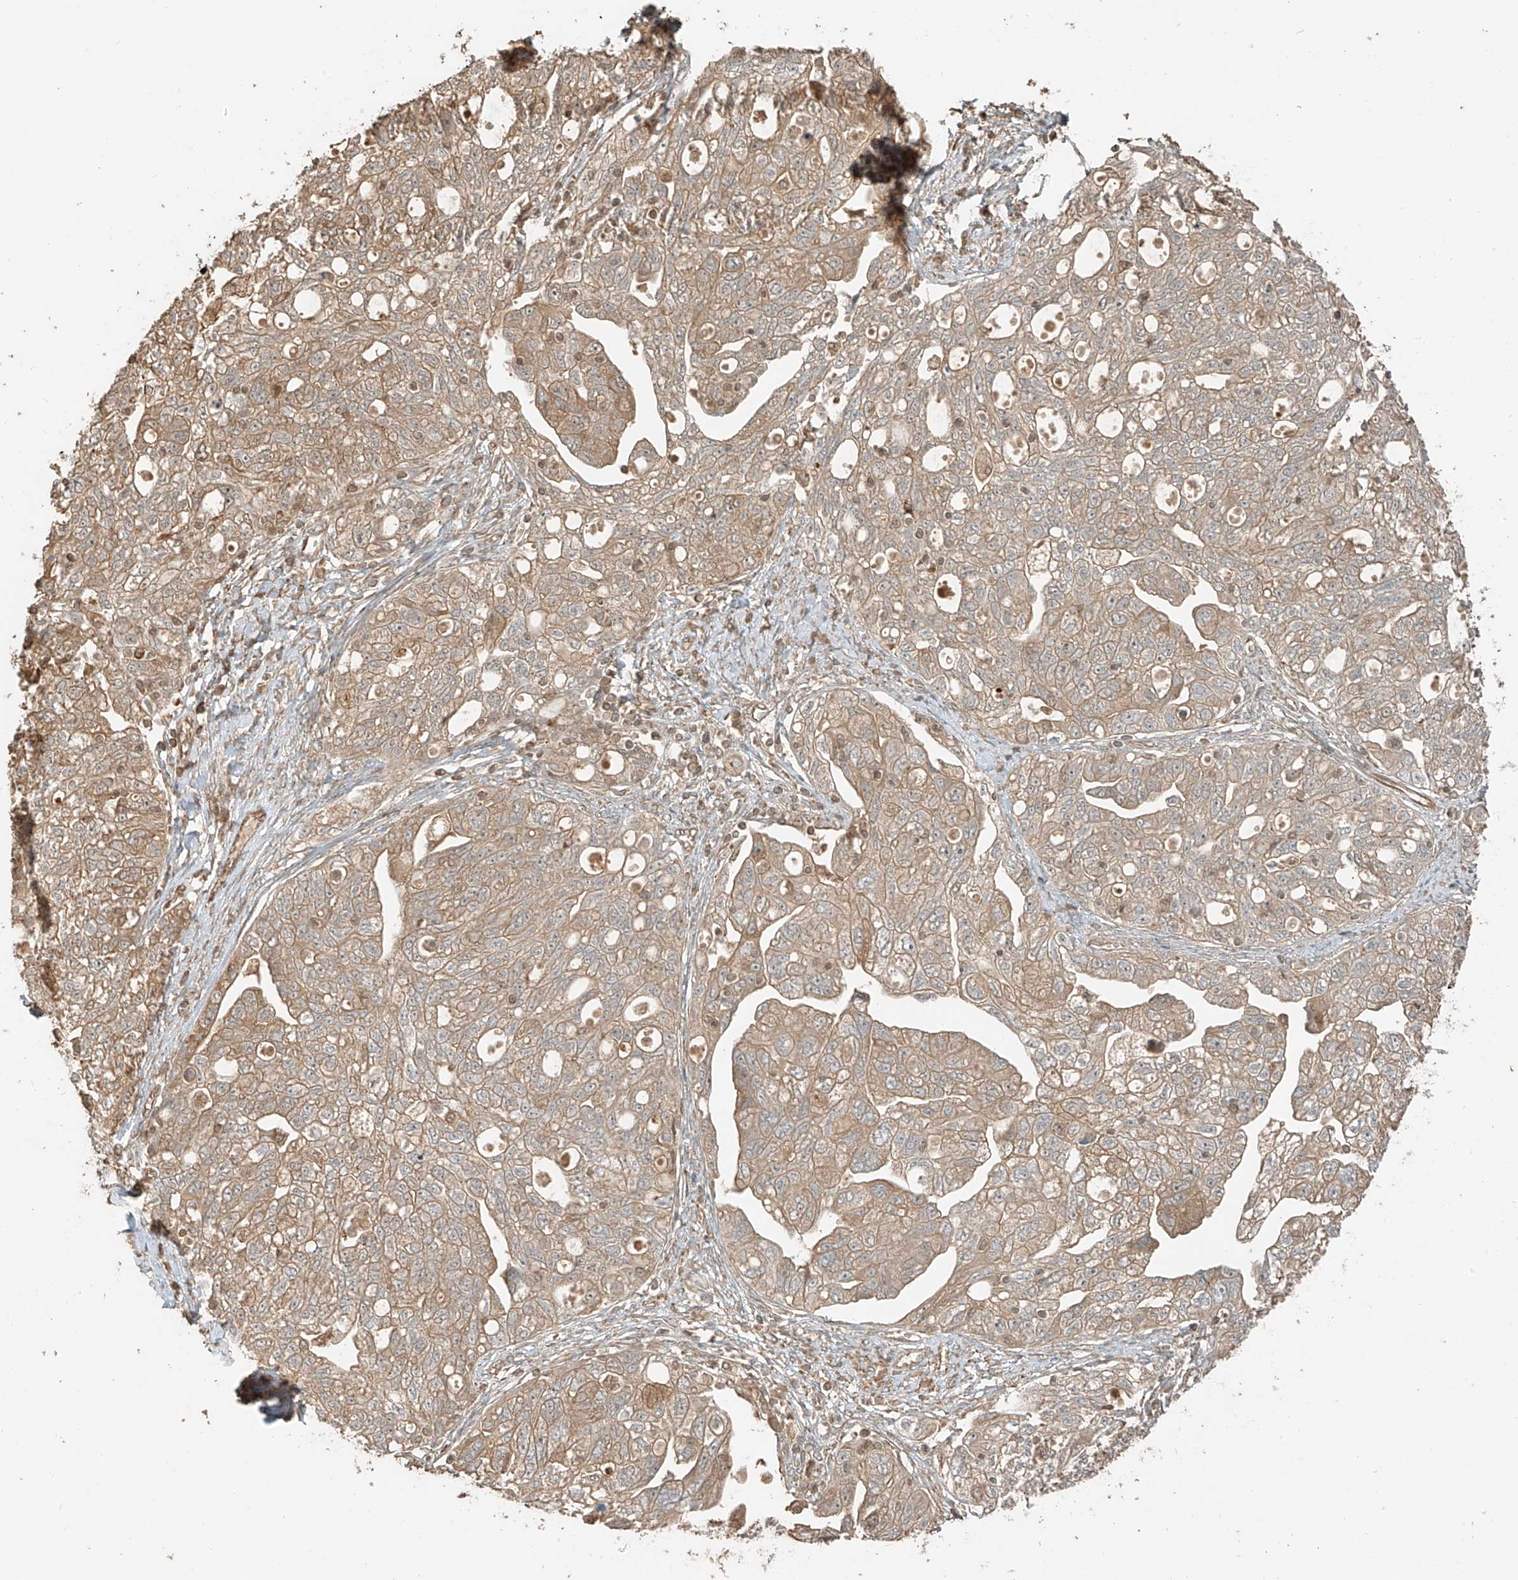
{"staining": {"intensity": "weak", "quantity": ">75%", "location": "cytoplasmic/membranous"}, "tissue": "ovarian cancer", "cell_type": "Tumor cells", "image_type": "cancer", "snomed": [{"axis": "morphology", "description": "Carcinoma, NOS"}, {"axis": "morphology", "description": "Cystadenocarcinoma, serous, NOS"}, {"axis": "topography", "description": "Ovary"}], "caption": "Protein positivity by immunohistochemistry (IHC) displays weak cytoplasmic/membranous staining in approximately >75% of tumor cells in ovarian cancer.", "gene": "ANKZF1", "patient": {"sex": "female", "age": 69}}